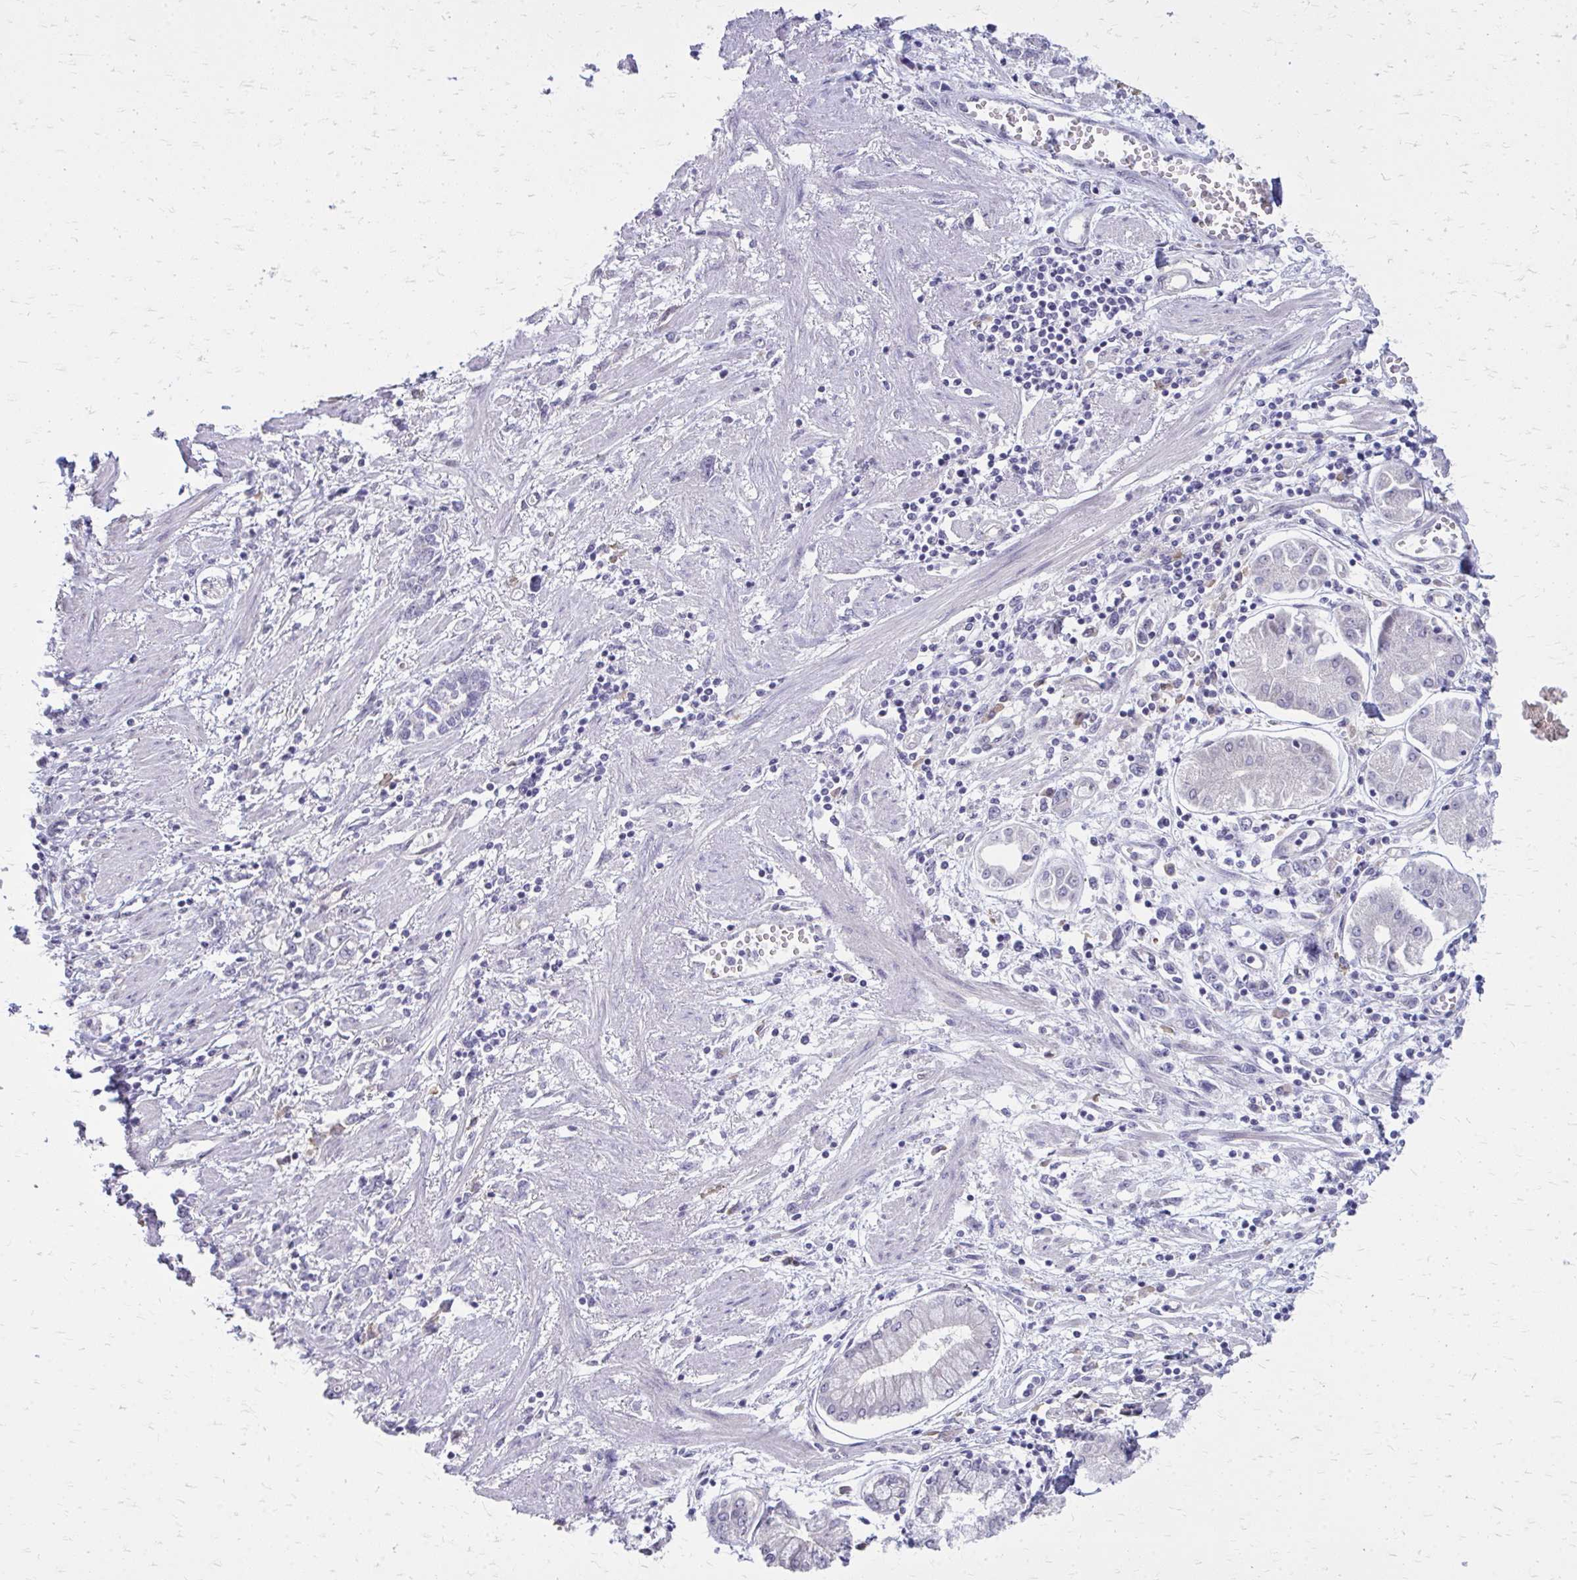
{"staining": {"intensity": "negative", "quantity": "none", "location": "none"}, "tissue": "stomach cancer", "cell_type": "Tumor cells", "image_type": "cancer", "snomed": [{"axis": "morphology", "description": "Adenocarcinoma, NOS"}, {"axis": "topography", "description": "Stomach"}], "caption": "Image shows no protein positivity in tumor cells of stomach adenocarcinoma tissue.", "gene": "PLCB1", "patient": {"sex": "female", "age": 76}}